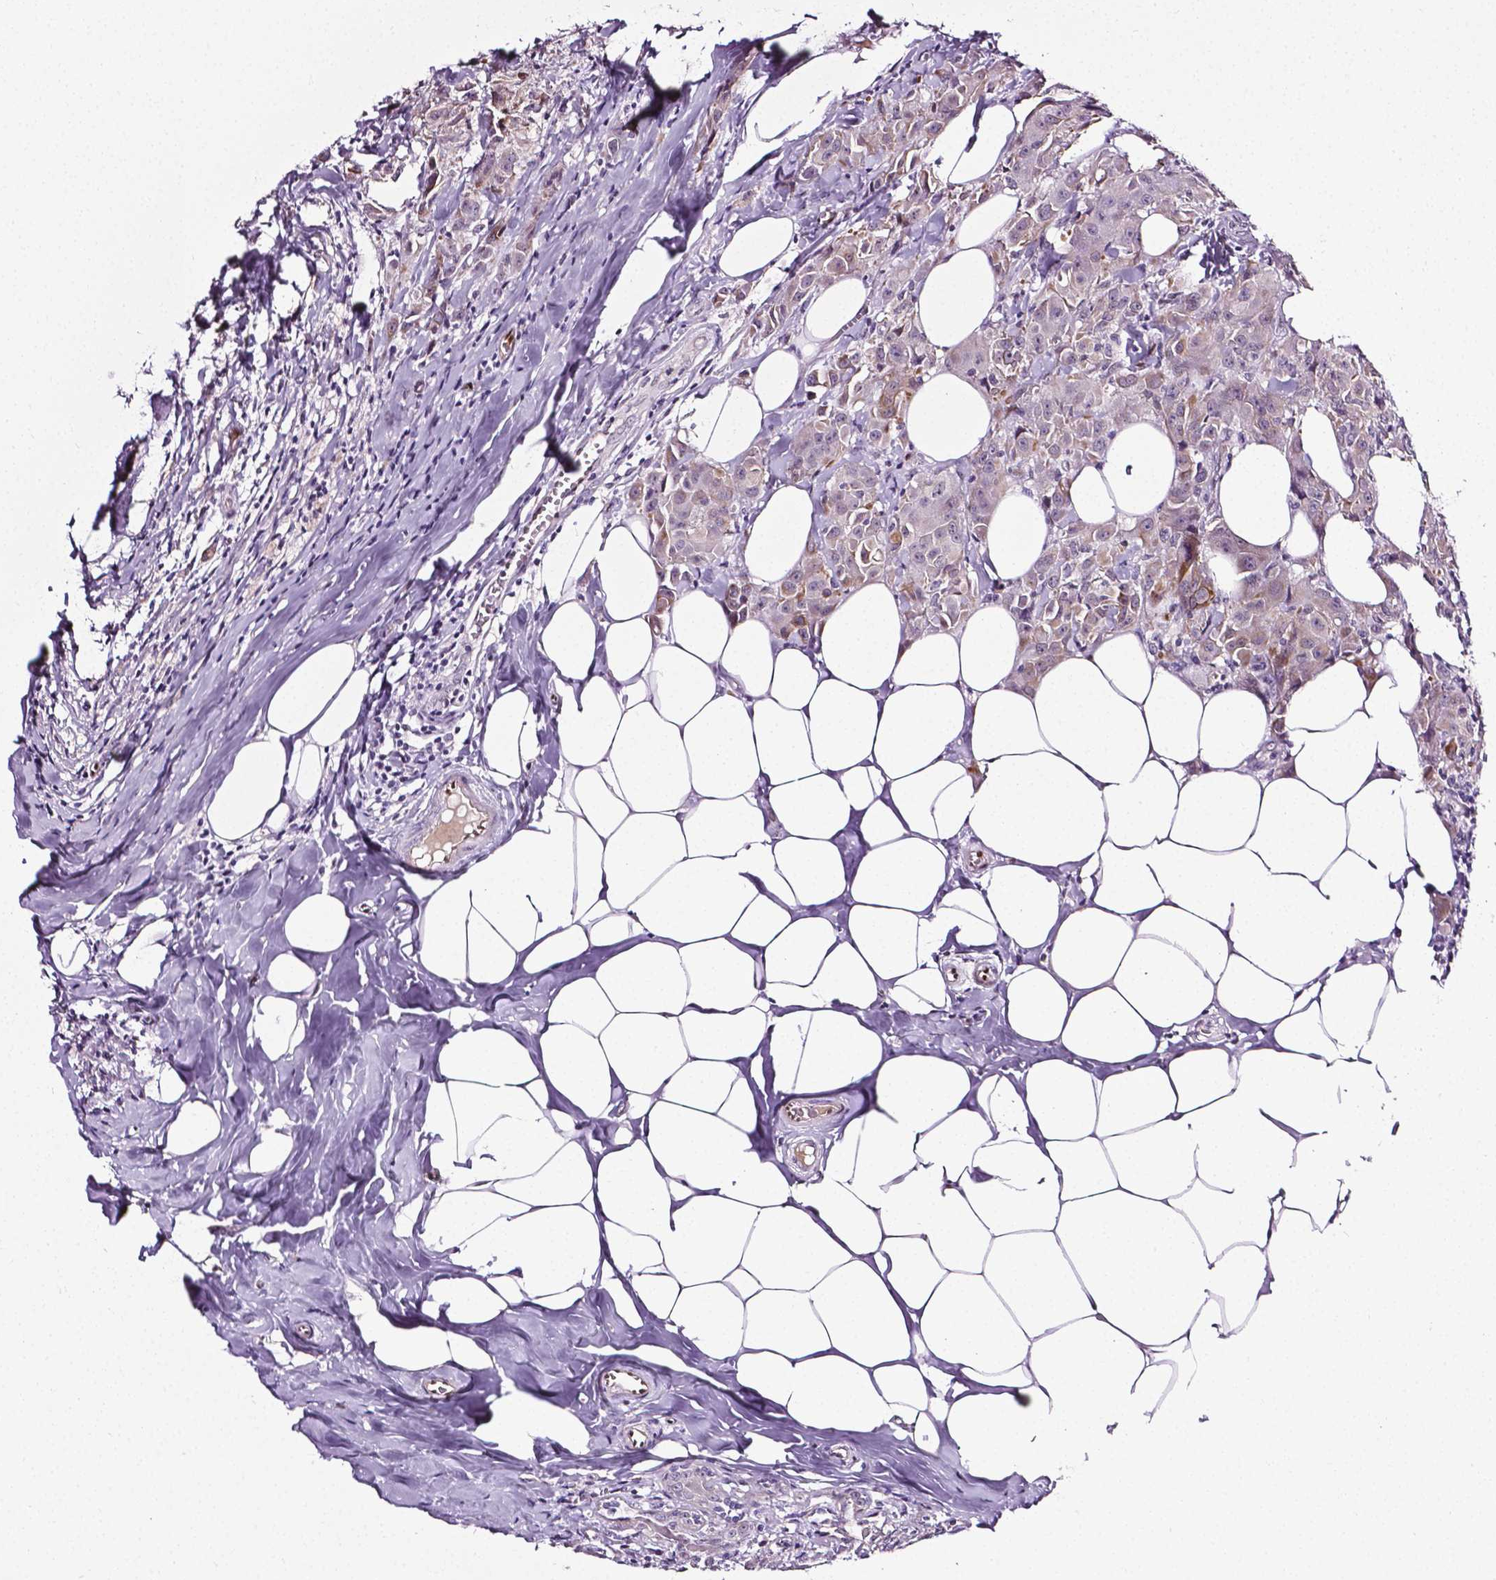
{"staining": {"intensity": "moderate", "quantity": "<25%", "location": "cytoplasmic/membranous,nuclear"}, "tissue": "breast cancer", "cell_type": "Tumor cells", "image_type": "cancer", "snomed": [{"axis": "morphology", "description": "Normal tissue, NOS"}, {"axis": "morphology", "description": "Duct carcinoma"}, {"axis": "topography", "description": "Breast"}], "caption": "Human breast intraductal carcinoma stained with a protein marker exhibits moderate staining in tumor cells.", "gene": "PTGER3", "patient": {"sex": "female", "age": 43}}